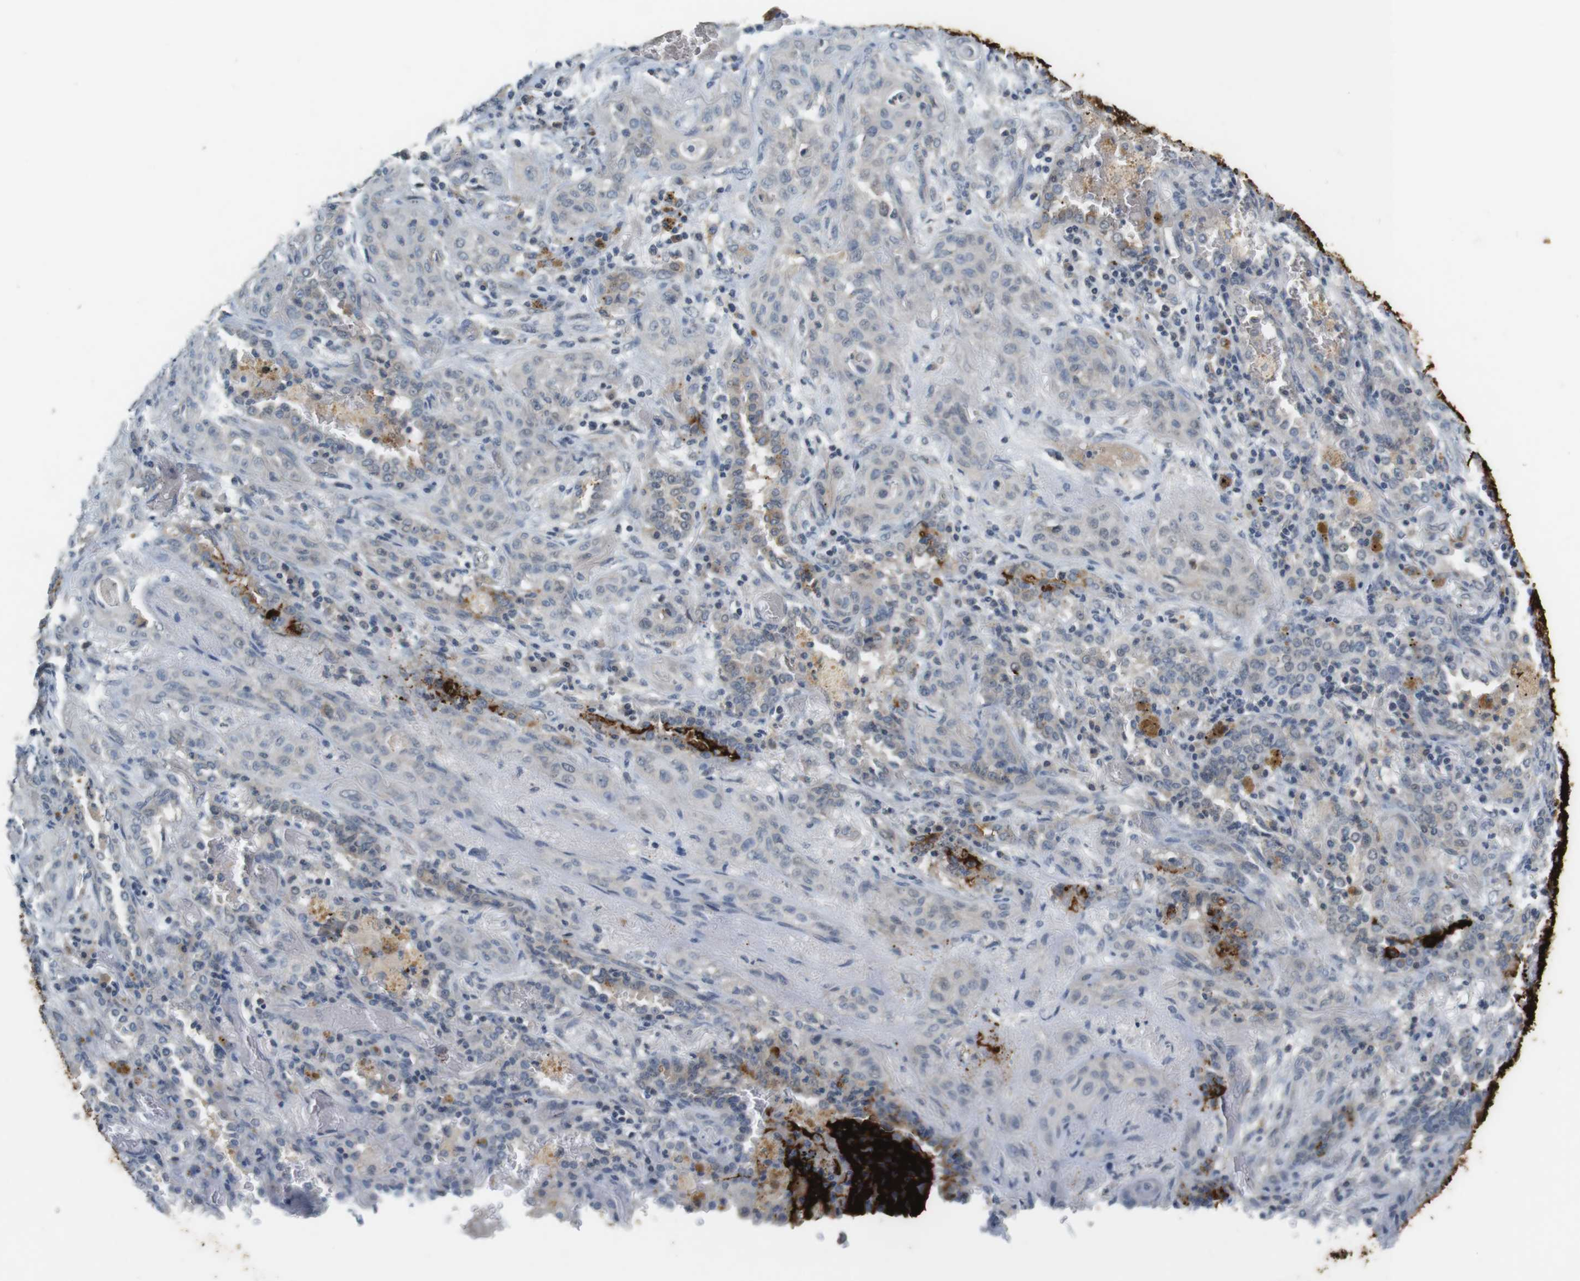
{"staining": {"intensity": "negative", "quantity": "none", "location": "none"}, "tissue": "lung cancer", "cell_type": "Tumor cells", "image_type": "cancer", "snomed": [{"axis": "morphology", "description": "Squamous cell carcinoma, NOS"}, {"axis": "topography", "description": "Lung"}], "caption": "Lung cancer (squamous cell carcinoma) was stained to show a protein in brown. There is no significant positivity in tumor cells. The staining is performed using DAB (3,3'-diaminobenzidine) brown chromogen with nuclei counter-stained in using hematoxylin.", "gene": "MUC5B", "patient": {"sex": "female", "age": 47}}